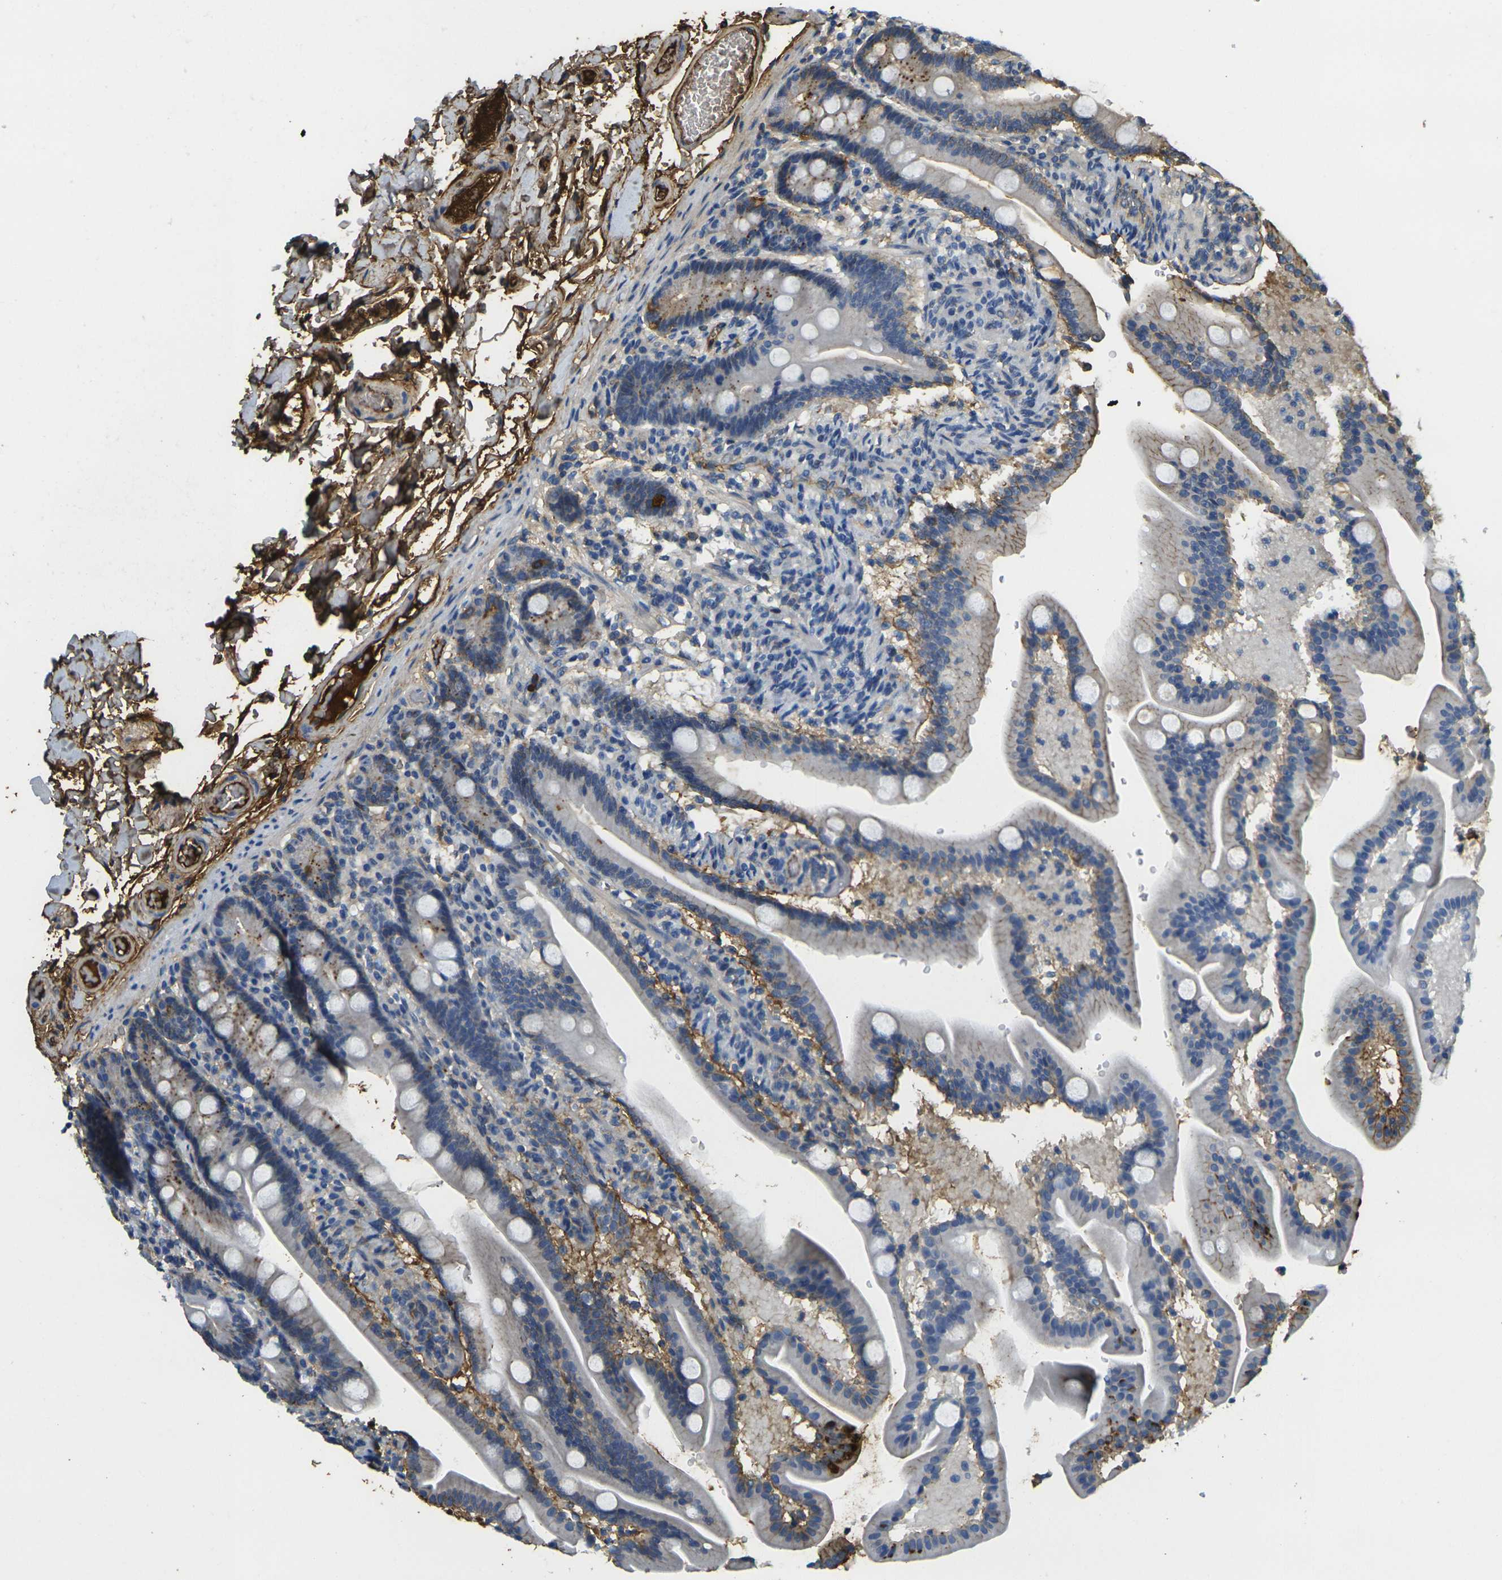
{"staining": {"intensity": "strong", "quantity": "25%-75%", "location": "cytoplasmic/membranous"}, "tissue": "duodenum", "cell_type": "Glandular cells", "image_type": "normal", "snomed": [{"axis": "morphology", "description": "Normal tissue, NOS"}, {"axis": "topography", "description": "Duodenum"}], "caption": "Immunohistochemistry (IHC) photomicrograph of unremarkable duodenum stained for a protein (brown), which exhibits high levels of strong cytoplasmic/membranous expression in approximately 25%-75% of glandular cells.", "gene": "PLCD1", "patient": {"sex": "male", "age": 54}}